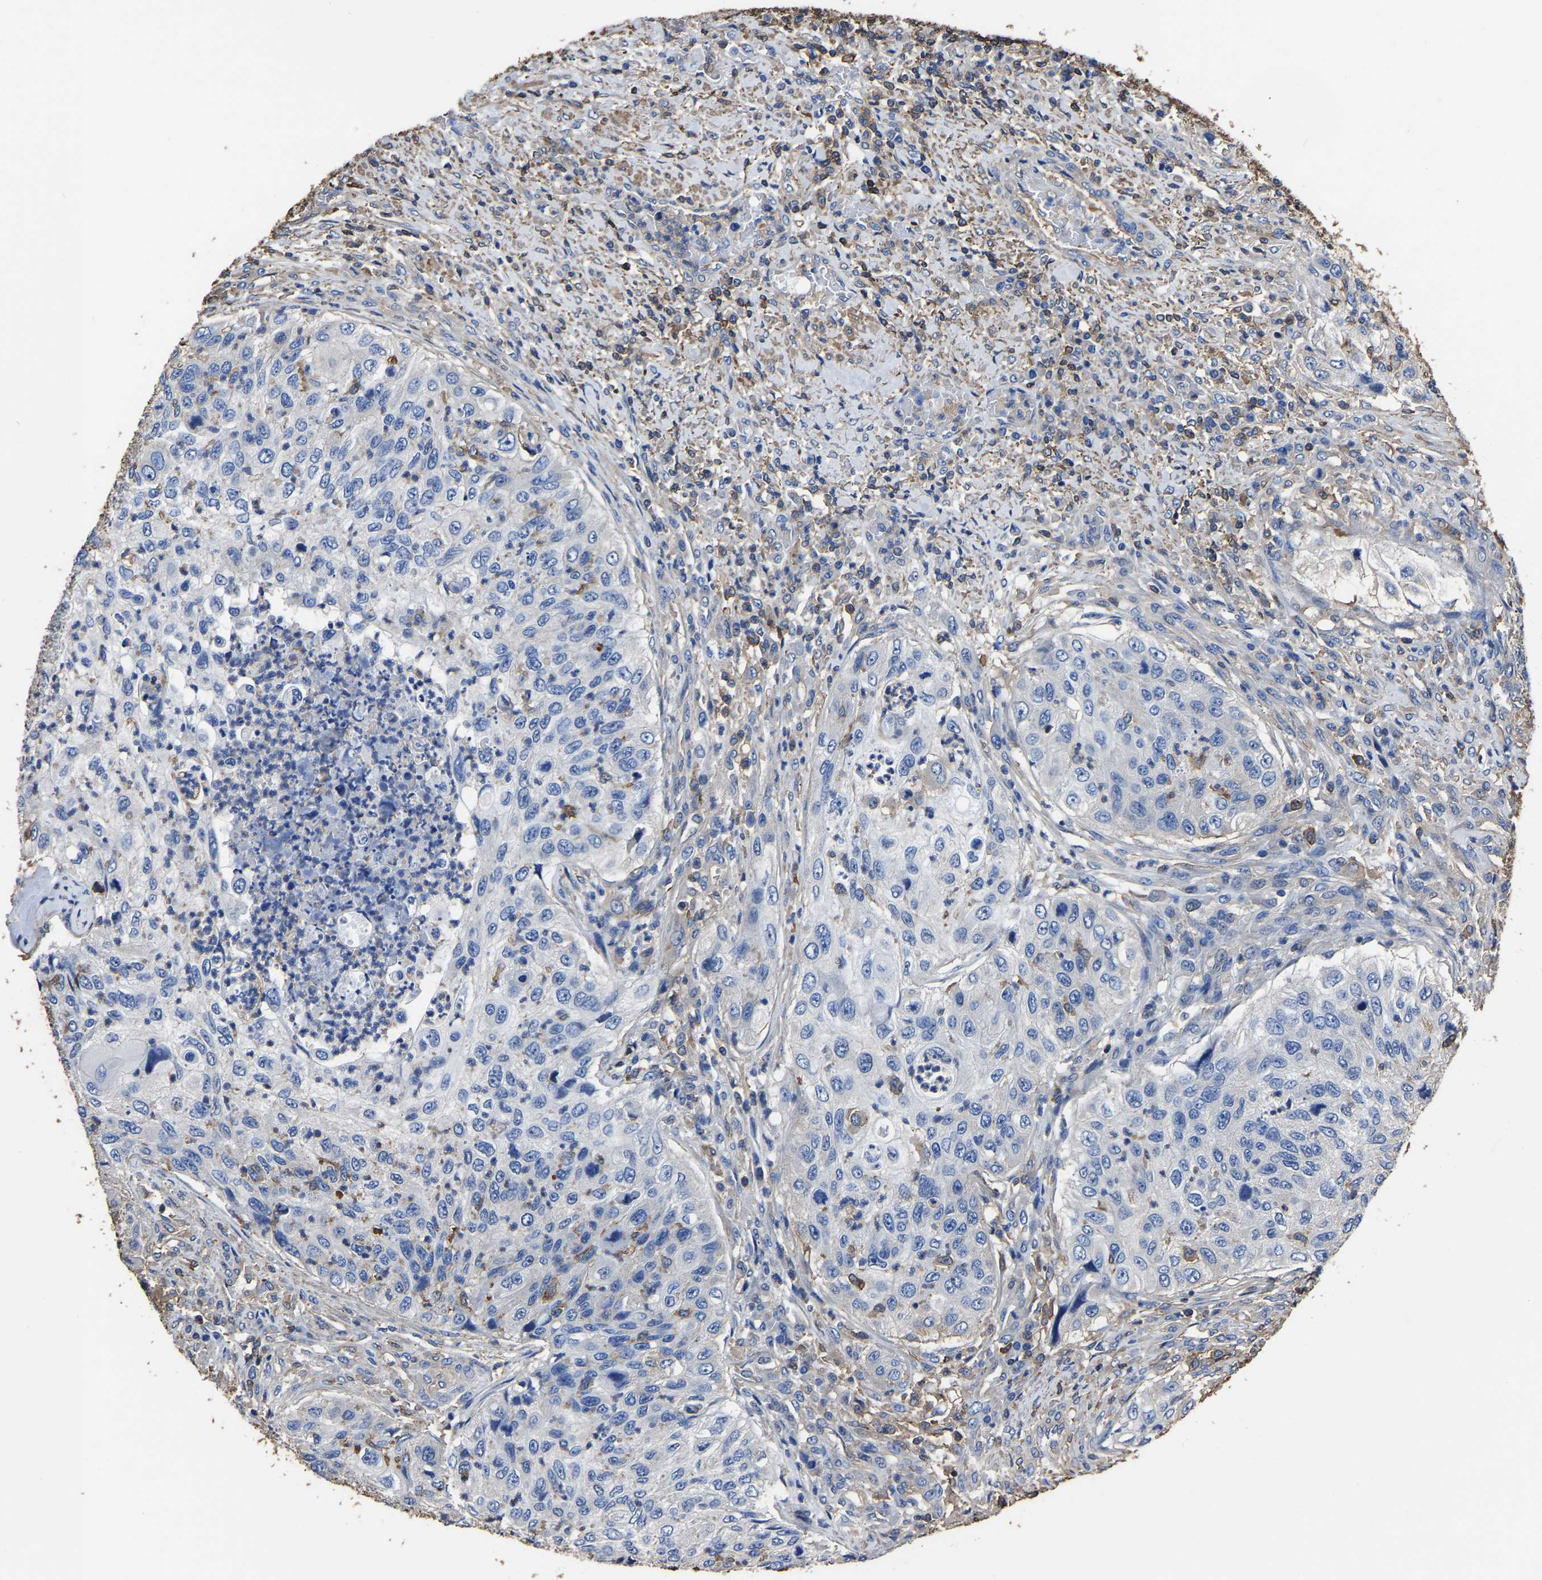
{"staining": {"intensity": "negative", "quantity": "none", "location": "none"}, "tissue": "urothelial cancer", "cell_type": "Tumor cells", "image_type": "cancer", "snomed": [{"axis": "morphology", "description": "Urothelial carcinoma, High grade"}, {"axis": "topography", "description": "Urinary bladder"}], "caption": "Immunohistochemistry histopathology image of human urothelial carcinoma (high-grade) stained for a protein (brown), which displays no positivity in tumor cells.", "gene": "ARMT1", "patient": {"sex": "female", "age": 60}}